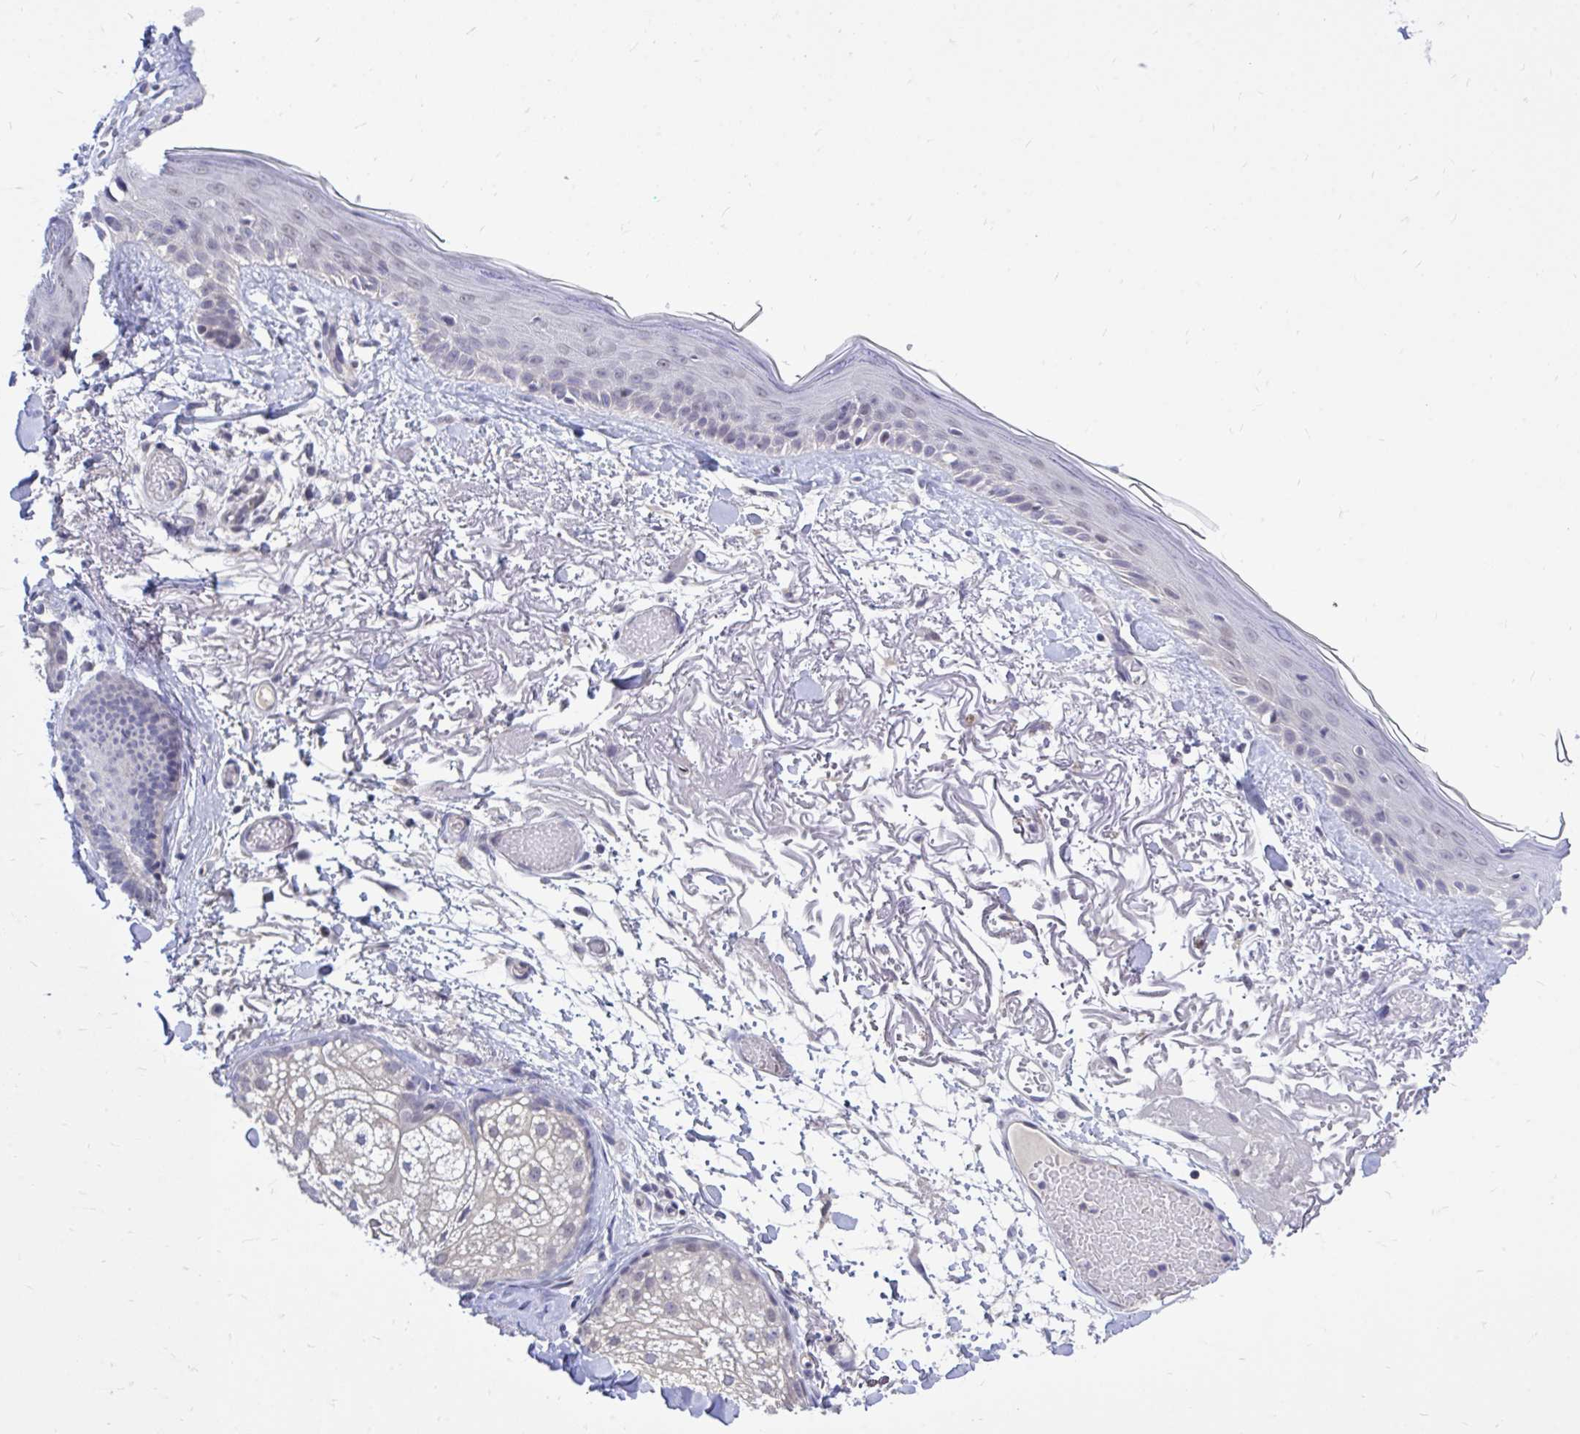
{"staining": {"intensity": "negative", "quantity": "none", "location": "none"}, "tissue": "skin", "cell_type": "Fibroblasts", "image_type": "normal", "snomed": [{"axis": "morphology", "description": "Normal tissue, NOS"}, {"axis": "topography", "description": "Skin"}], "caption": "Fibroblasts show no significant expression in unremarkable skin. (DAB (3,3'-diaminobenzidine) immunohistochemistry, high magnification).", "gene": "ZBTB25", "patient": {"sex": "male", "age": 79}}